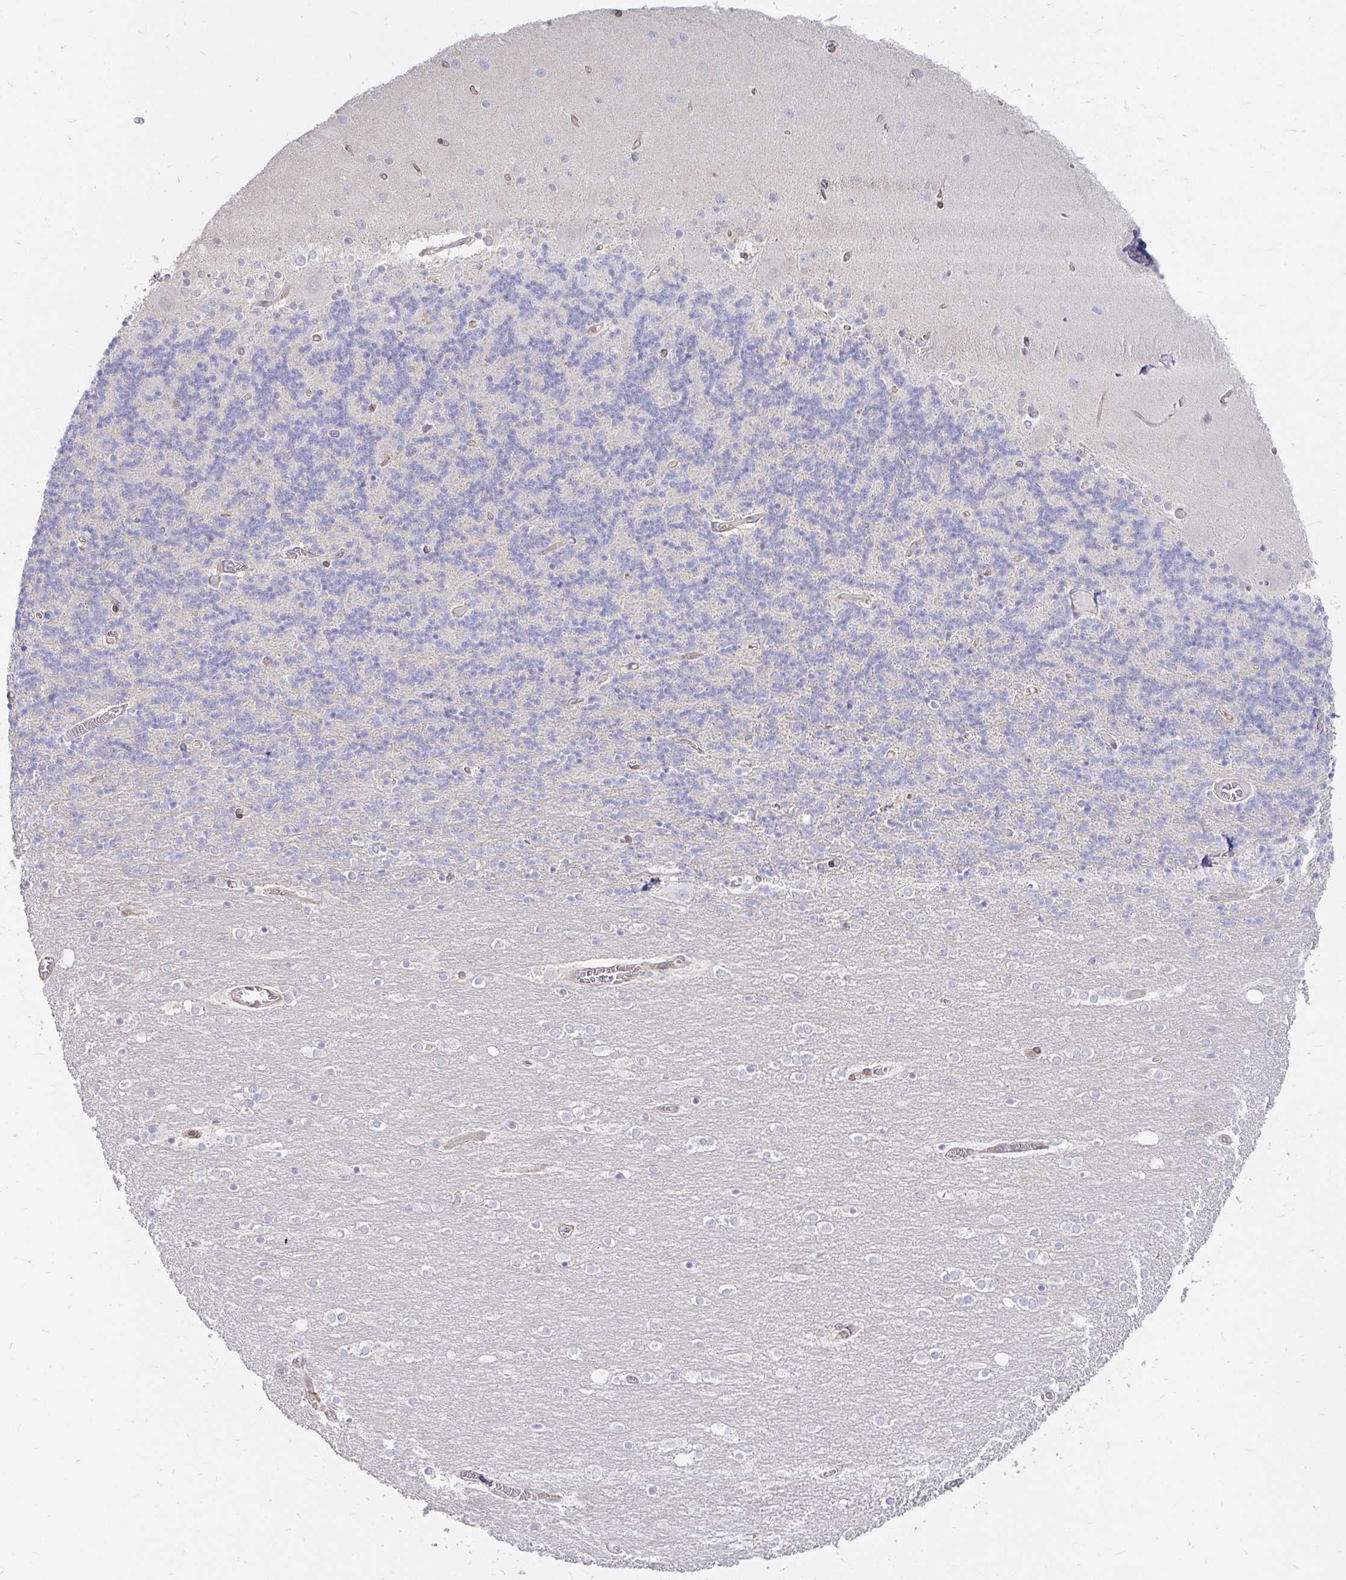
{"staining": {"intensity": "negative", "quantity": "none", "location": "none"}, "tissue": "cerebellum", "cell_type": "Cells in granular layer", "image_type": "normal", "snomed": [{"axis": "morphology", "description": "Normal tissue, NOS"}, {"axis": "topography", "description": "Cerebellum"}], "caption": "Human cerebellum stained for a protein using IHC demonstrates no staining in cells in granular layer.", "gene": "CAST", "patient": {"sex": "female", "age": 54}}